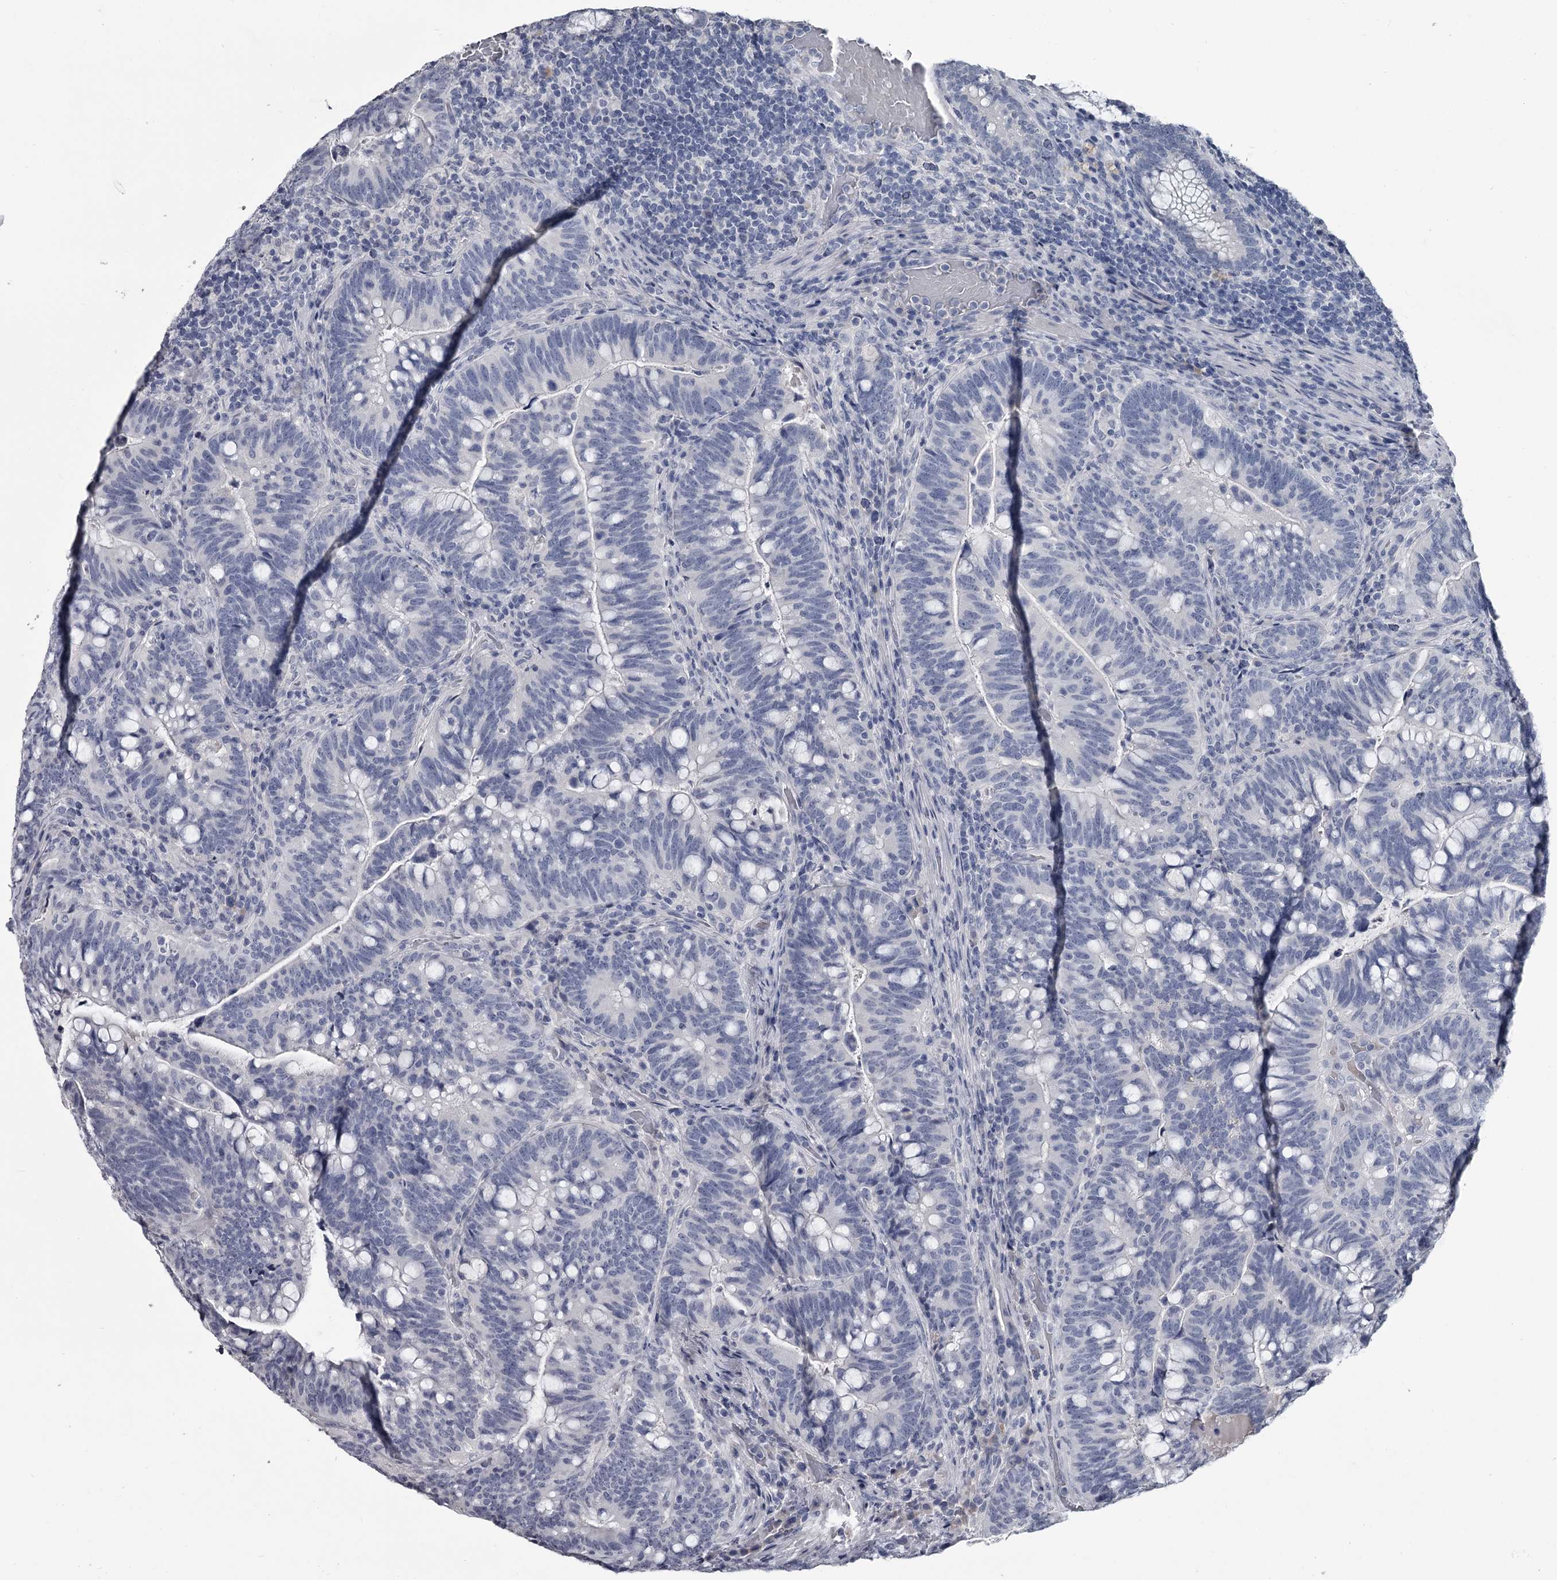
{"staining": {"intensity": "negative", "quantity": "none", "location": "none"}, "tissue": "colorectal cancer", "cell_type": "Tumor cells", "image_type": "cancer", "snomed": [{"axis": "morphology", "description": "Normal tissue, NOS"}, {"axis": "morphology", "description": "Adenocarcinoma, NOS"}, {"axis": "topography", "description": "Colon"}], "caption": "Immunohistochemistry histopathology image of human colorectal adenocarcinoma stained for a protein (brown), which shows no staining in tumor cells.", "gene": "DAO", "patient": {"sex": "female", "age": 66}}